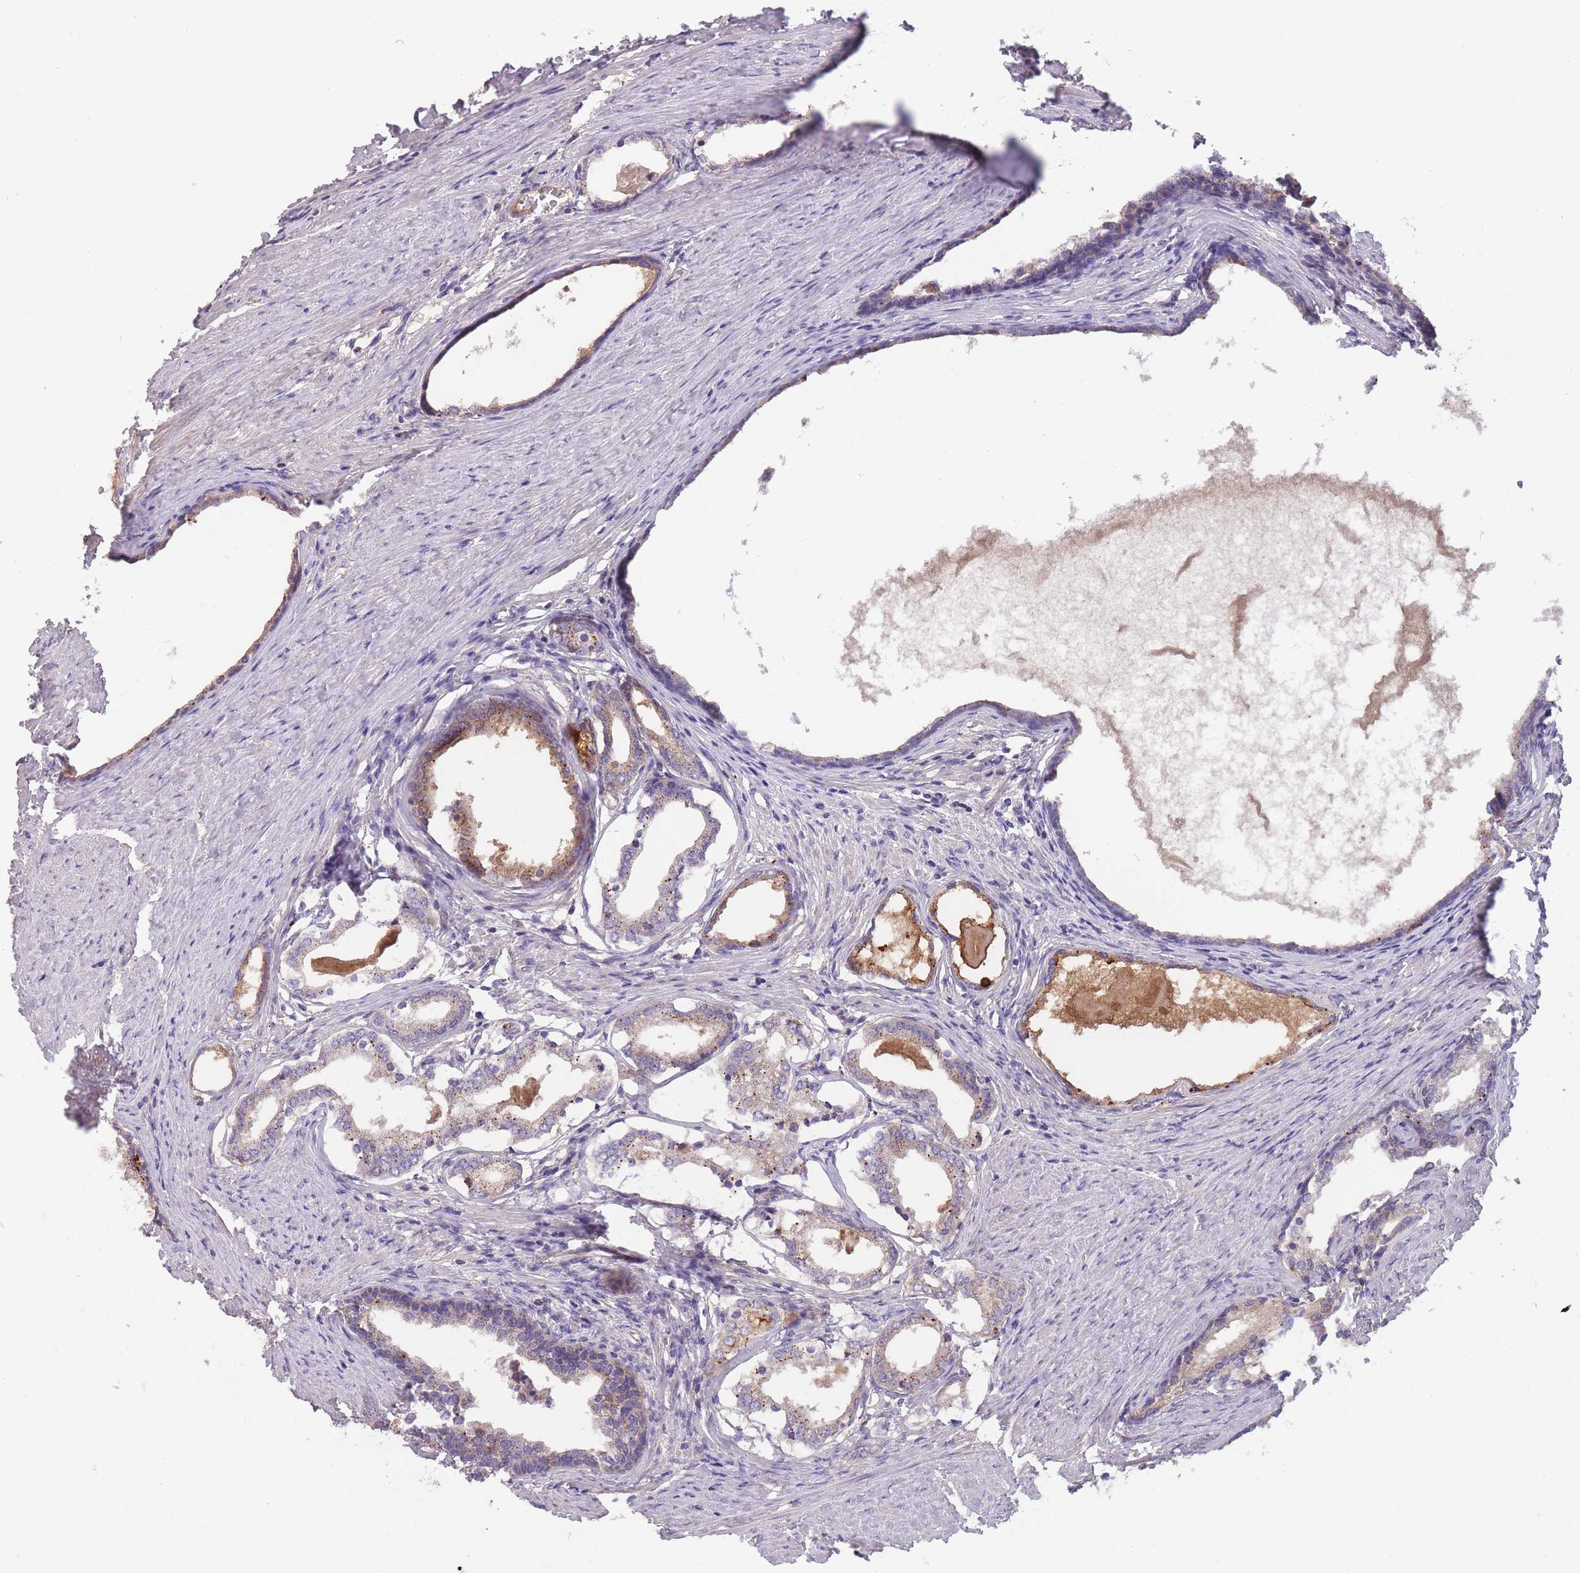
{"staining": {"intensity": "moderate", "quantity": "<25%", "location": "cytoplasmic/membranous"}, "tissue": "prostate cancer", "cell_type": "Tumor cells", "image_type": "cancer", "snomed": [{"axis": "morphology", "description": "Adenocarcinoma, High grade"}, {"axis": "topography", "description": "Prostate"}], "caption": "About <25% of tumor cells in prostate cancer (adenocarcinoma (high-grade)) demonstrate moderate cytoplasmic/membranous protein expression as visualized by brown immunohistochemical staining.", "gene": "ITPKC", "patient": {"sex": "male", "age": 69}}